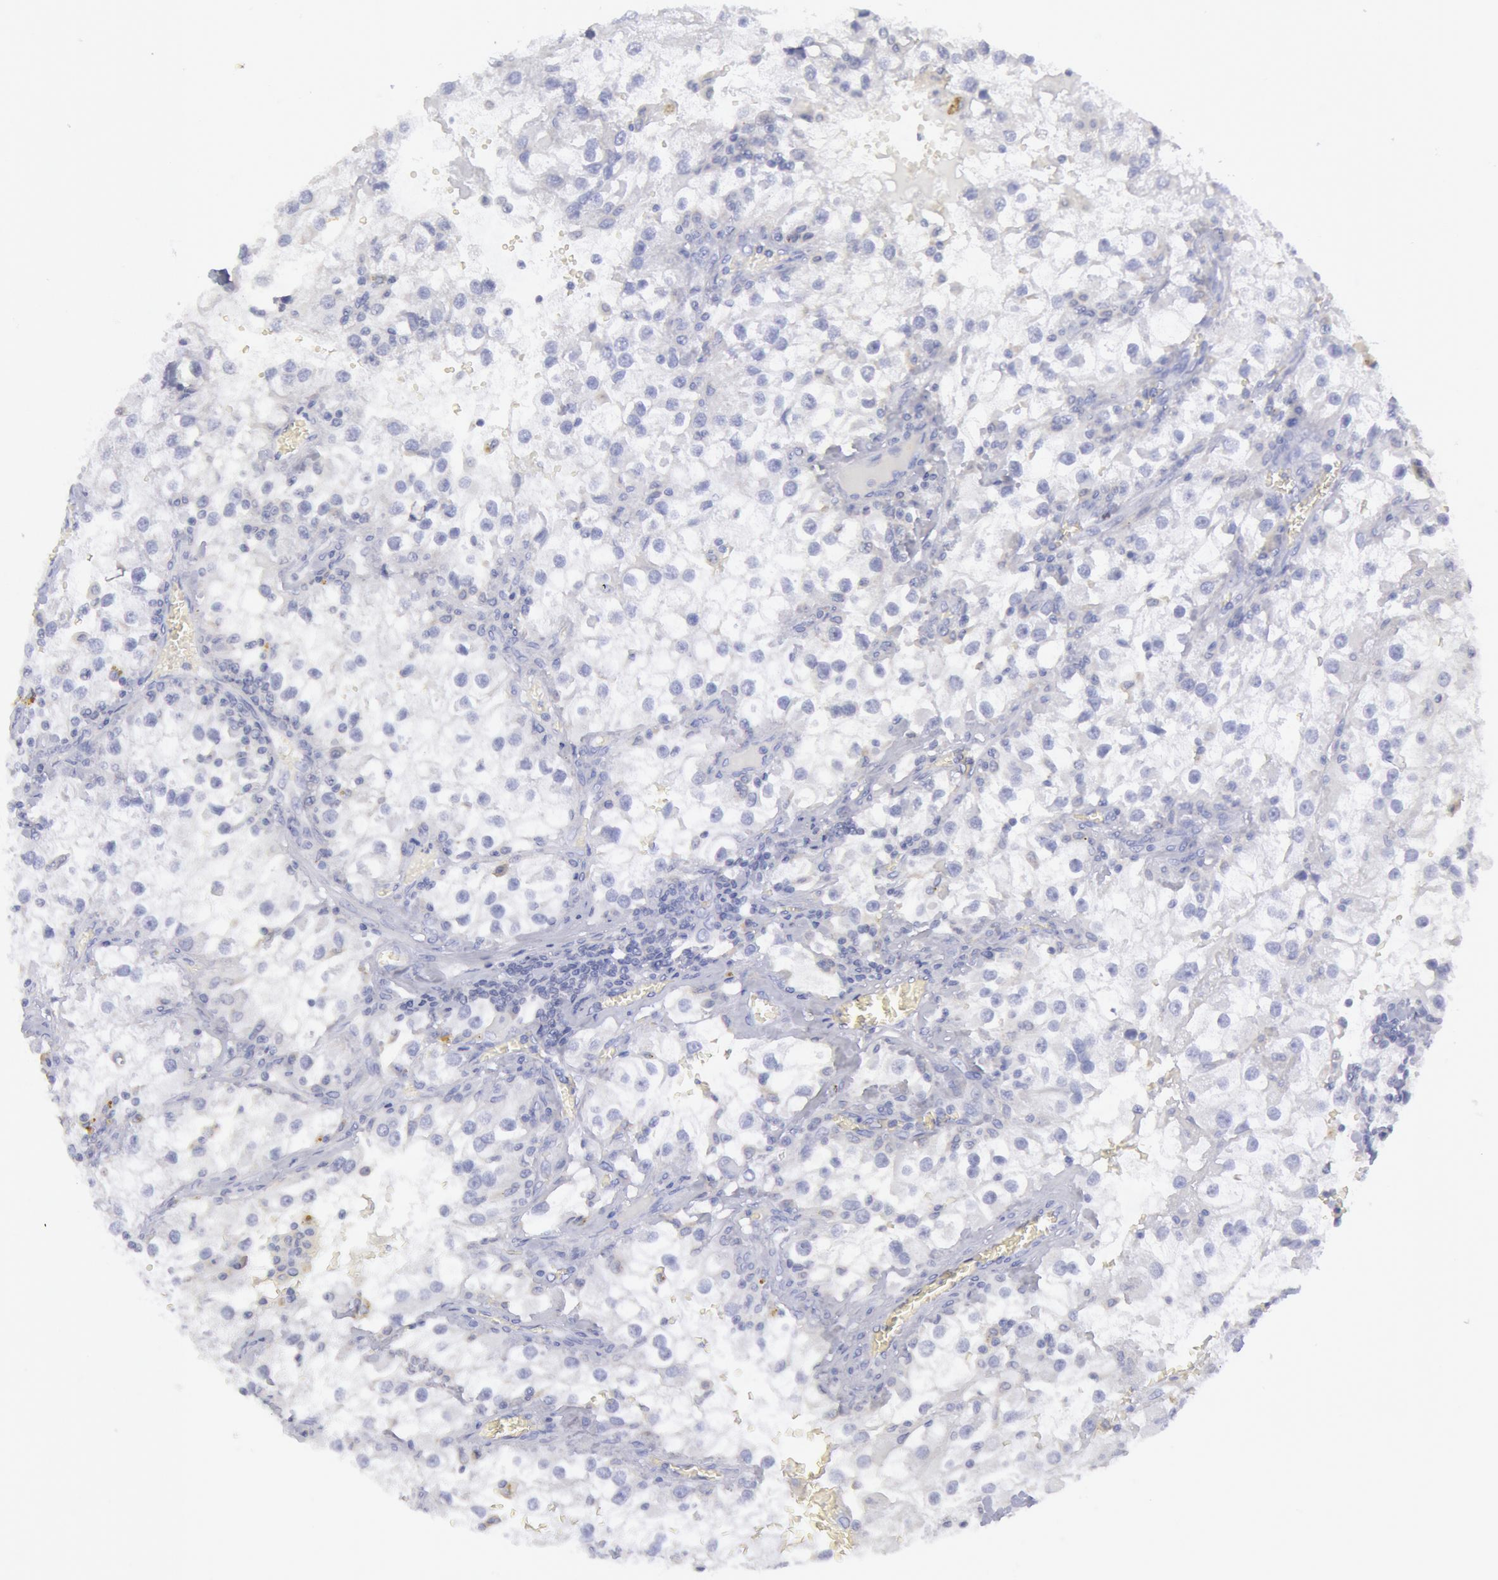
{"staining": {"intensity": "negative", "quantity": "none", "location": "none"}, "tissue": "renal cancer", "cell_type": "Tumor cells", "image_type": "cancer", "snomed": [{"axis": "morphology", "description": "Adenocarcinoma, NOS"}, {"axis": "topography", "description": "Kidney"}], "caption": "Renal cancer (adenocarcinoma) was stained to show a protein in brown. There is no significant expression in tumor cells.", "gene": "MYH7", "patient": {"sex": "female", "age": 52}}